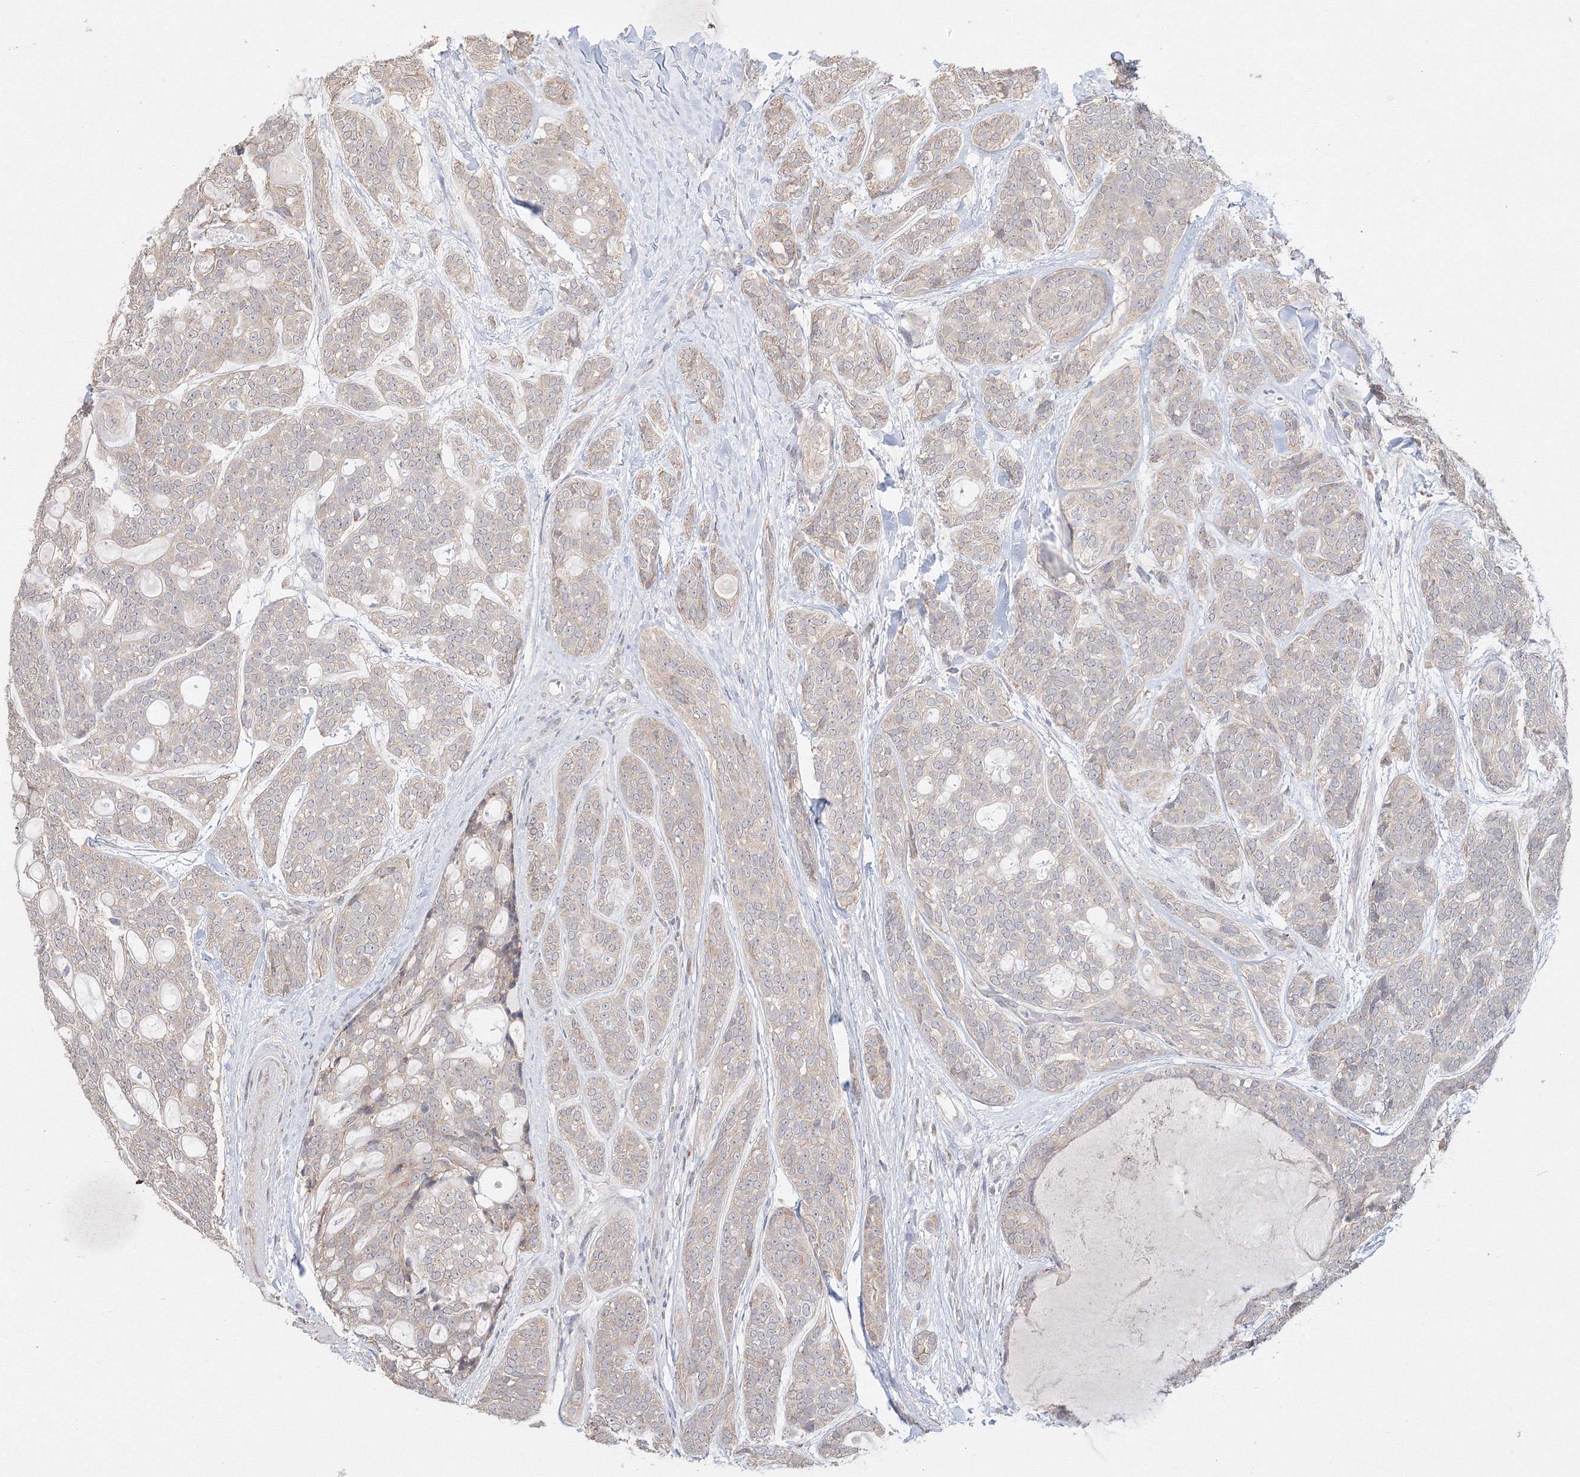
{"staining": {"intensity": "negative", "quantity": "none", "location": "none"}, "tissue": "head and neck cancer", "cell_type": "Tumor cells", "image_type": "cancer", "snomed": [{"axis": "morphology", "description": "Adenocarcinoma, NOS"}, {"axis": "topography", "description": "Head-Neck"}], "caption": "This is an IHC micrograph of human adenocarcinoma (head and neck). There is no expression in tumor cells.", "gene": "DHRS12", "patient": {"sex": "male", "age": 66}}